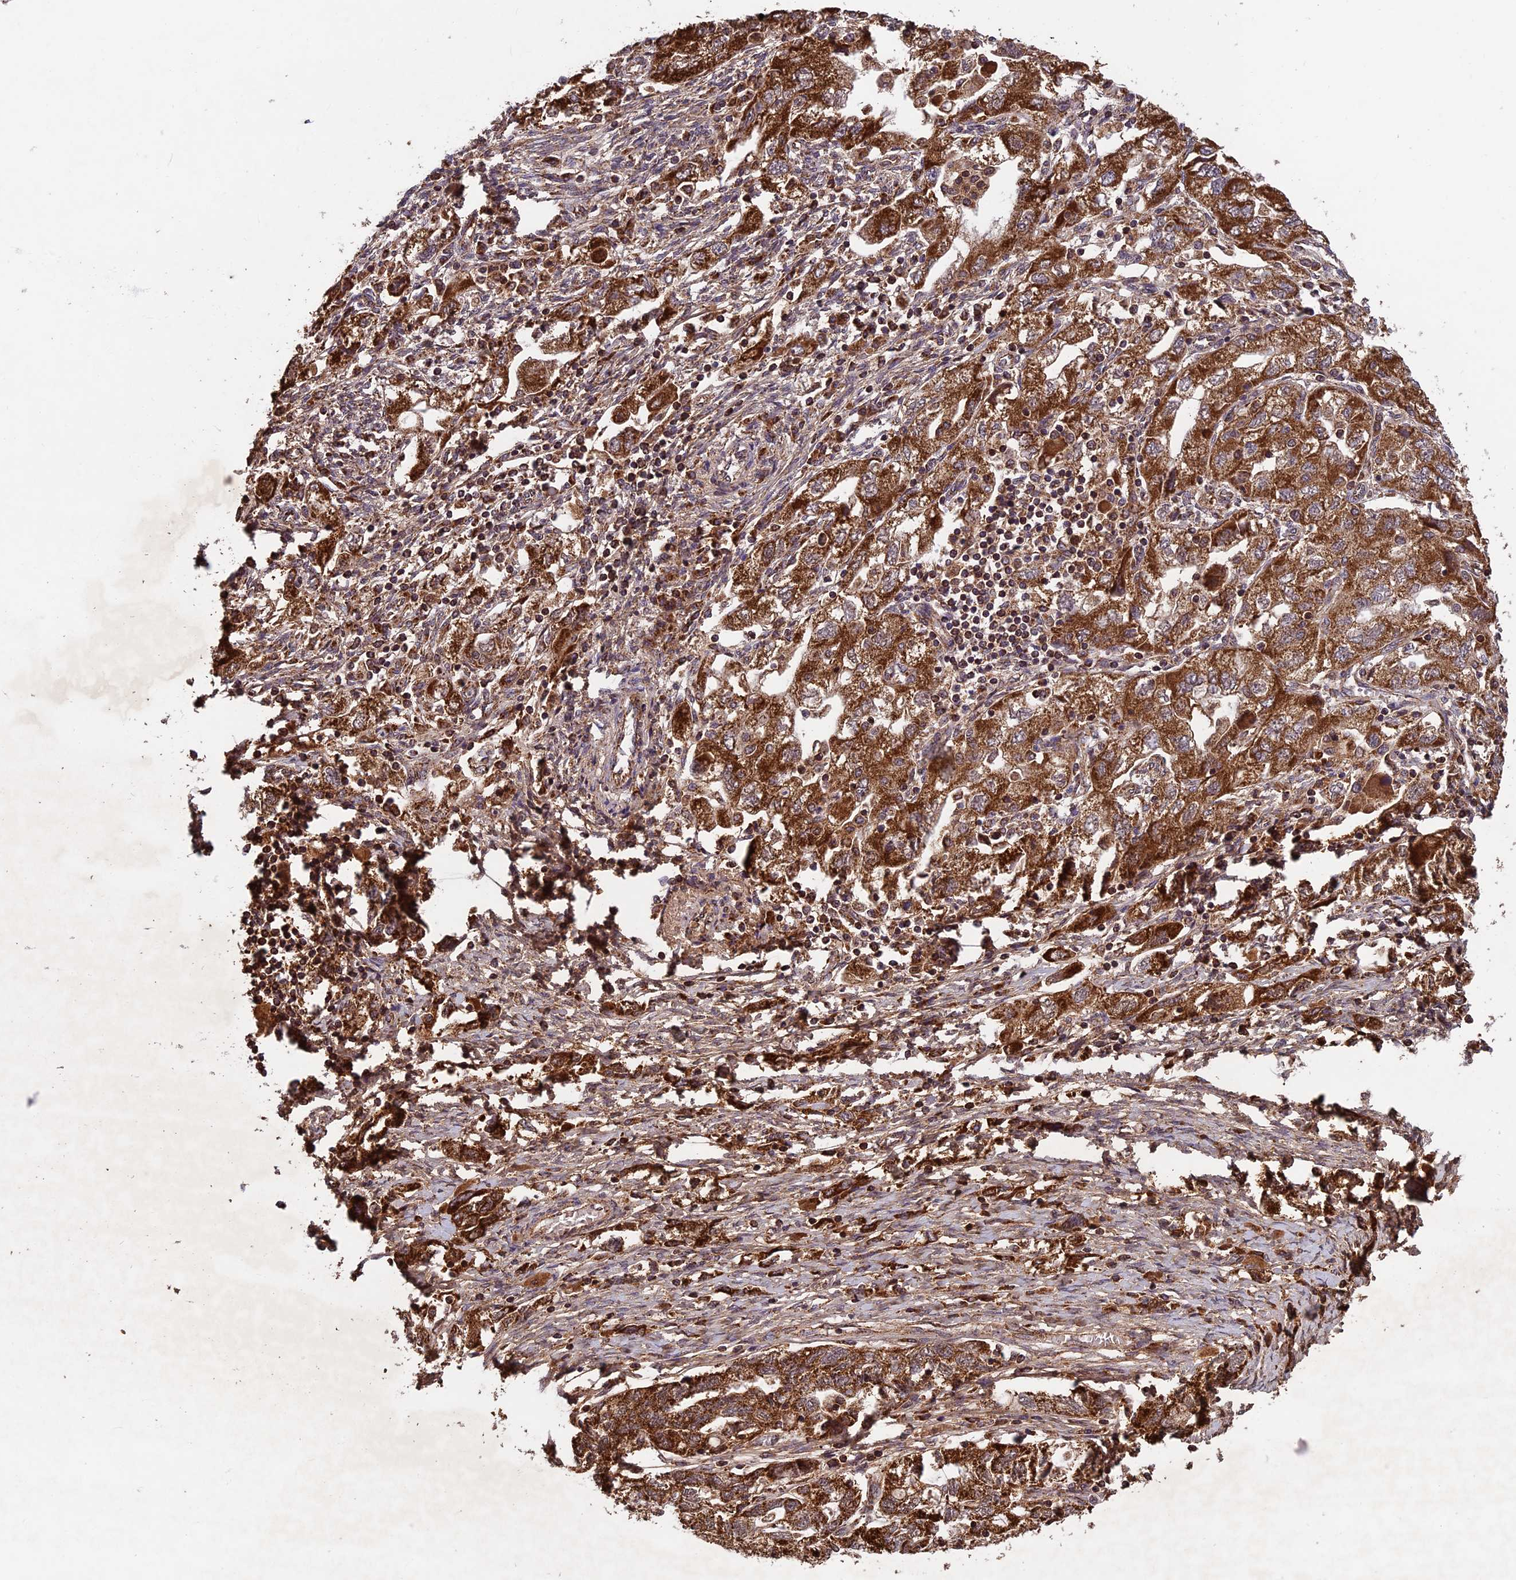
{"staining": {"intensity": "strong", "quantity": ">75%", "location": "cytoplasmic/membranous"}, "tissue": "ovarian cancer", "cell_type": "Tumor cells", "image_type": "cancer", "snomed": [{"axis": "morphology", "description": "Carcinoma, NOS"}, {"axis": "morphology", "description": "Cystadenocarcinoma, serous, NOS"}, {"axis": "topography", "description": "Ovary"}], "caption": "Ovarian serous cystadenocarcinoma stained with DAB (3,3'-diaminobenzidine) IHC exhibits high levels of strong cytoplasmic/membranous expression in about >75% of tumor cells. (DAB (3,3'-diaminobenzidine) IHC, brown staining for protein, blue staining for nuclei).", "gene": "CCDC15", "patient": {"sex": "female", "age": 69}}